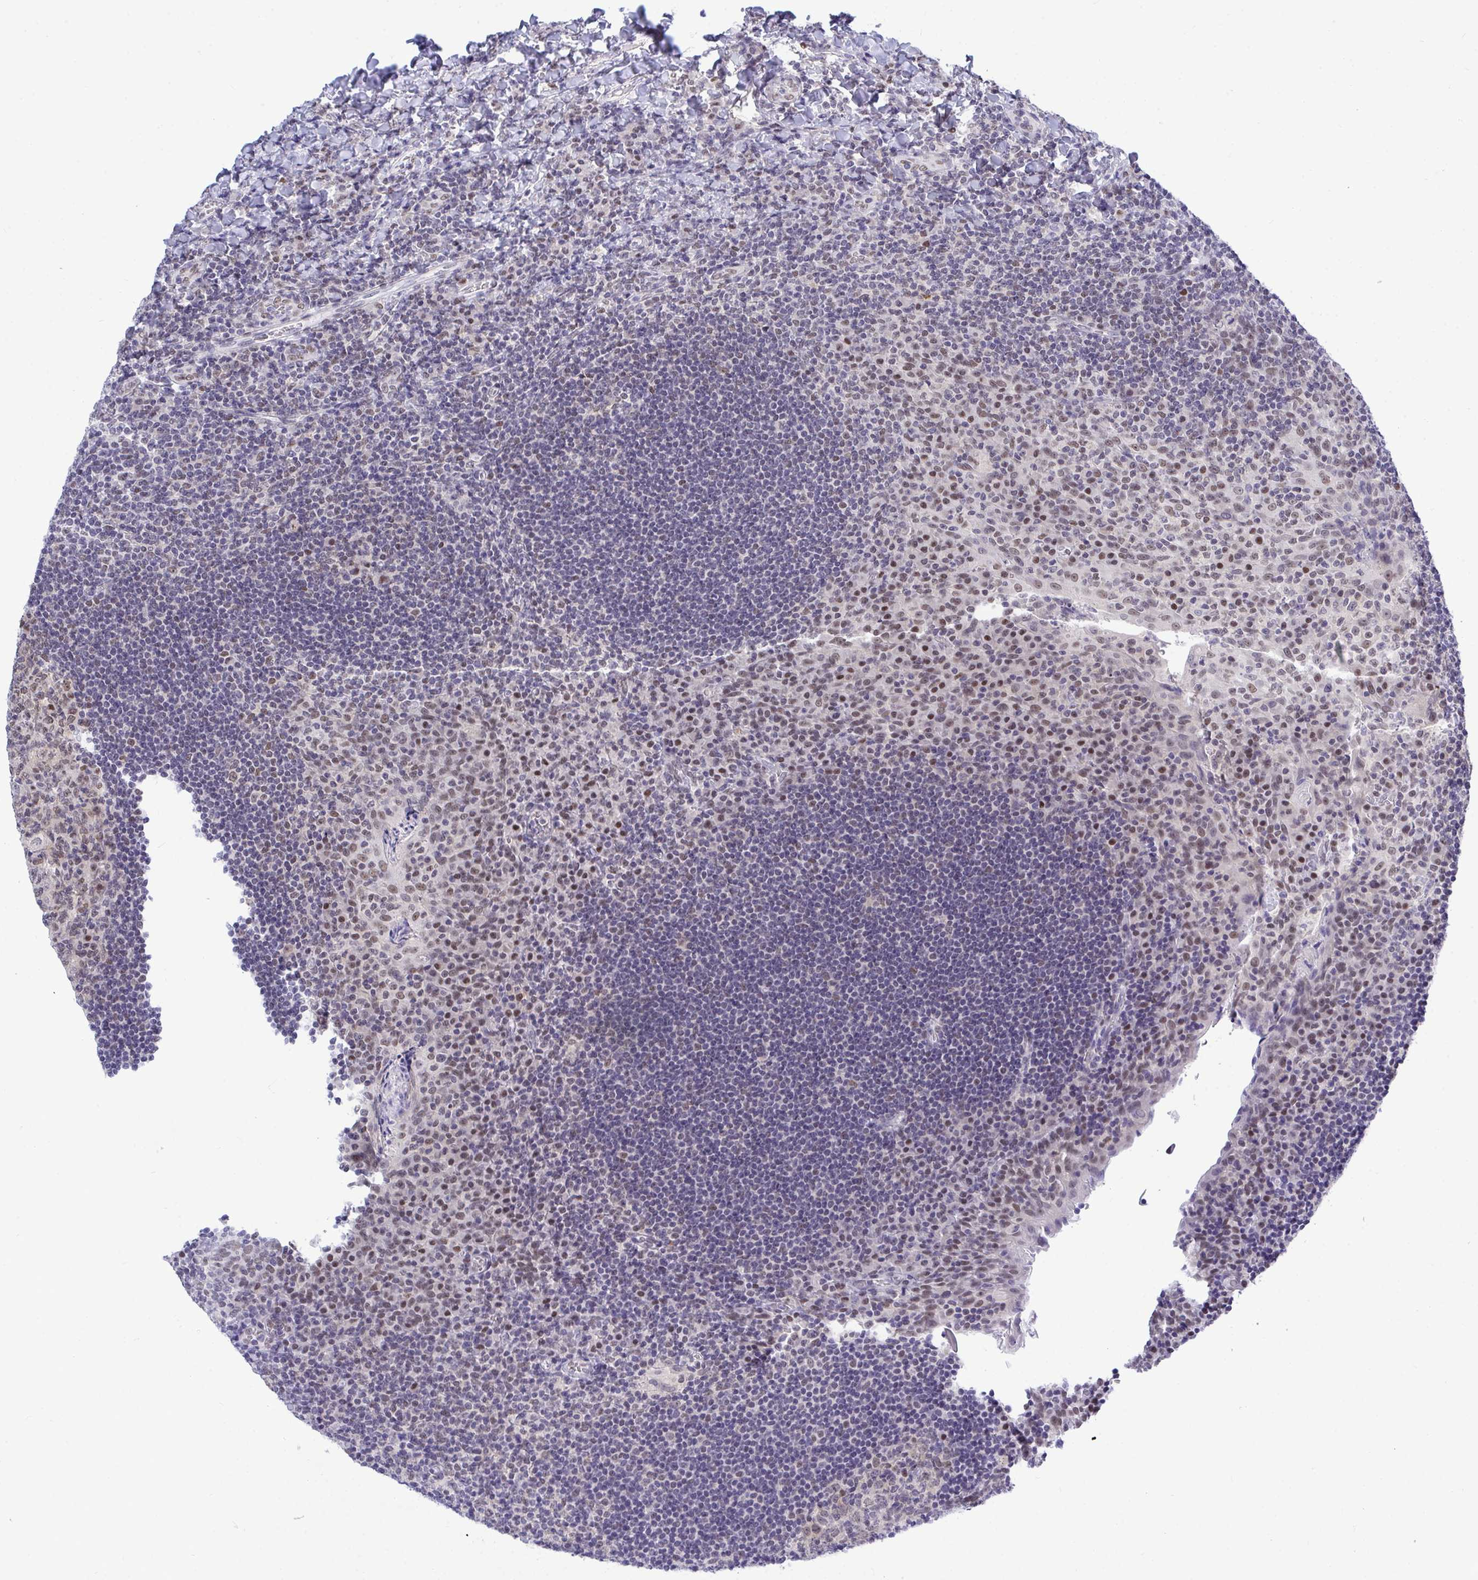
{"staining": {"intensity": "weak", "quantity": "25%-75%", "location": "nuclear"}, "tissue": "tonsil", "cell_type": "Germinal center cells", "image_type": "normal", "snomed": [{"axis": "morphology", "description": "Normal tissue, NOS"}, {"axis": "topography", "description": "Tonsil"}], "caption": "Tonsil was stained to show a protein in brown. There is low levels of weak nuclear expression in about 25%-75% of germinal center cells.", "gene": "THOP1", "patient": {"sex": "male", "age": 17}}